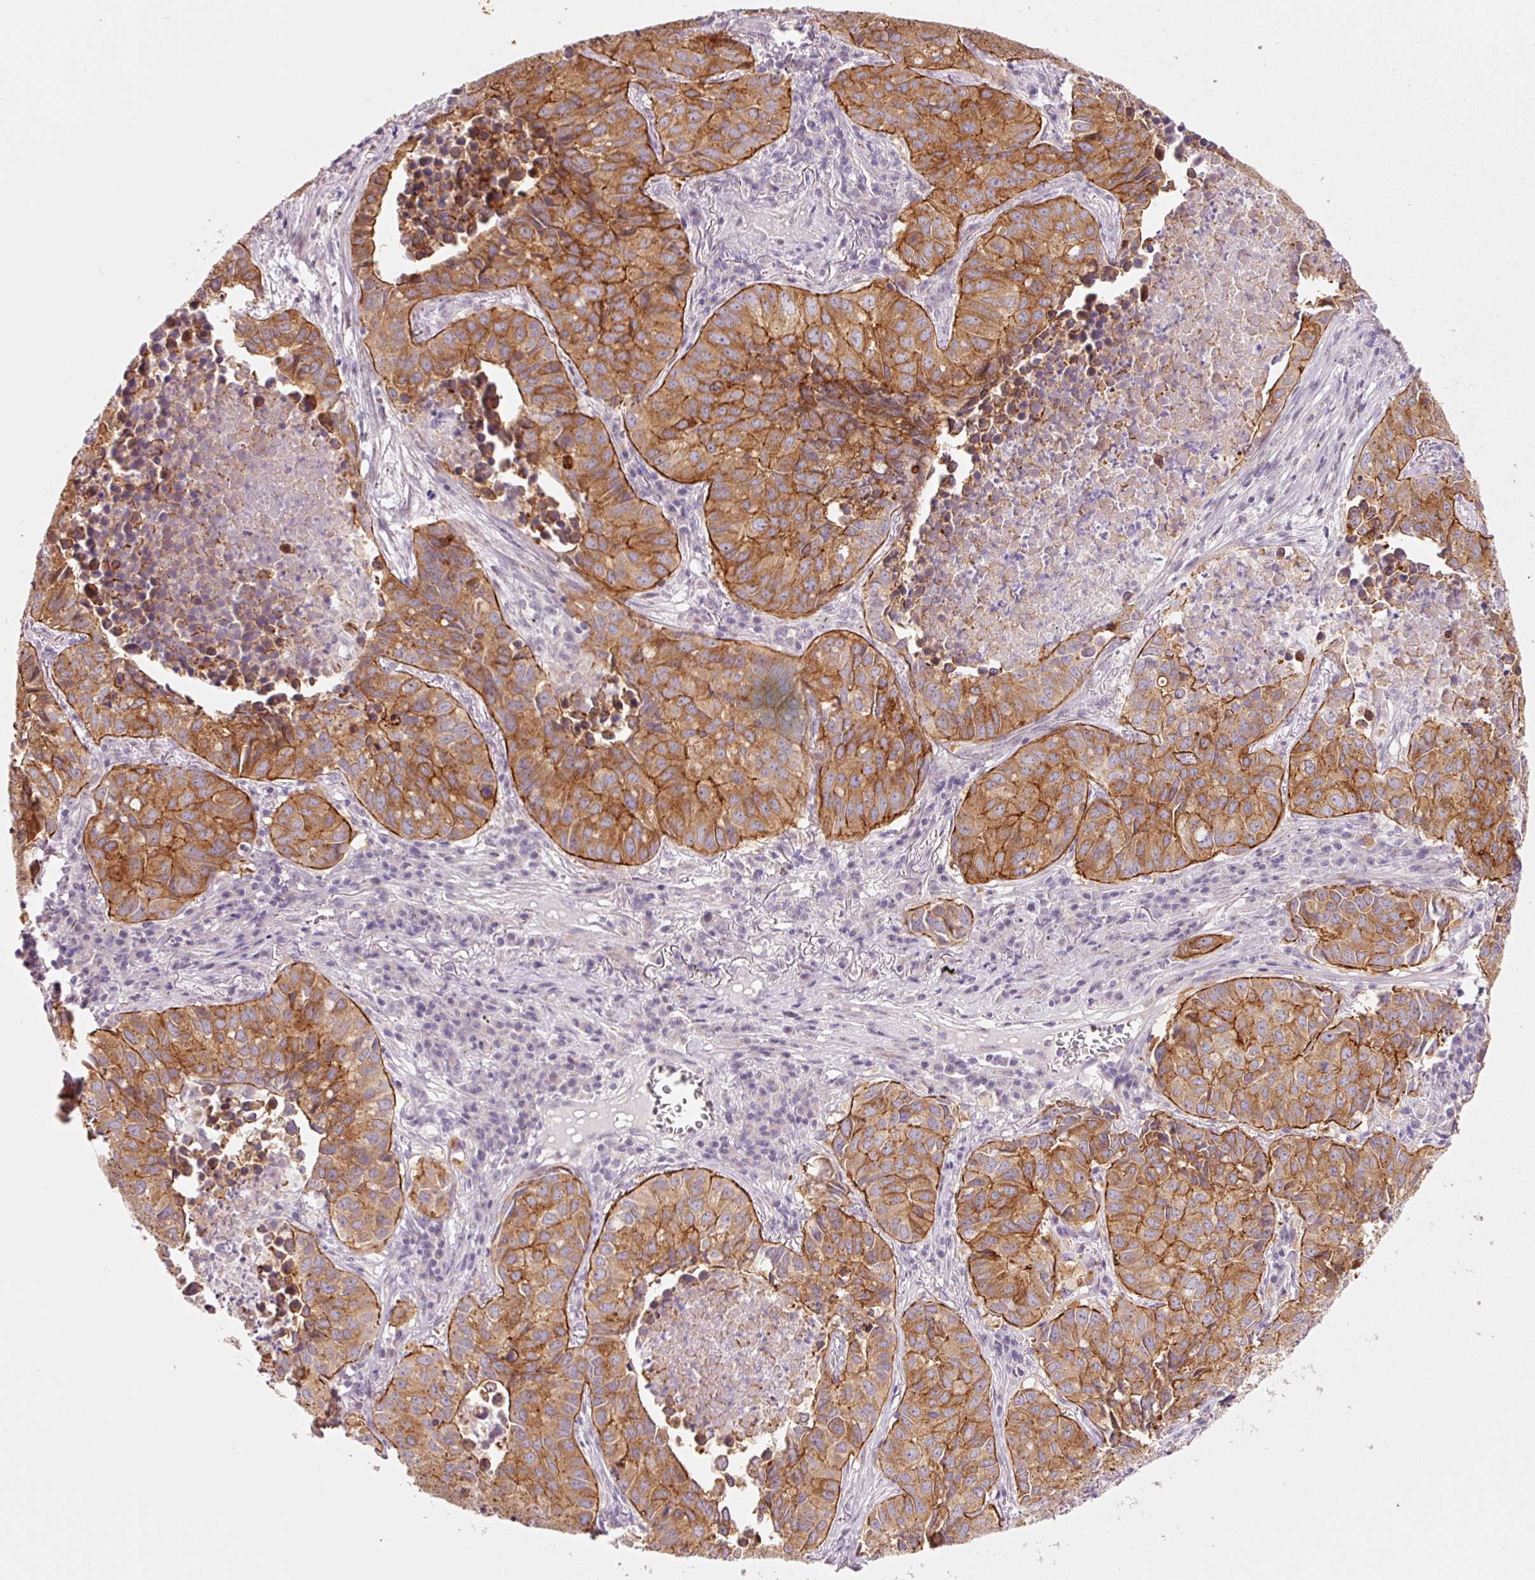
{"staining": {"intensity": "strong", "quantity": ">75%", "location": "cytoplasmic/membranous"}, "tissue": "lung cancer", "cell_type": "Tumor cells", "image_type": "cancer", "snomed": [{"axis": "morphology", "description": "Adenocarcinoma, NOS"}, {"axis": "topography", "description": "Lung"}], "caption": "There is high levels of strong cytoplasmic/membranous positivity in tumor cells of adenocarcinoma (lung), as demonstrated by immunohistochemical staining (brown color).", "gene": "DAPP1", "patient": {"sex": "female", "age": 50}}